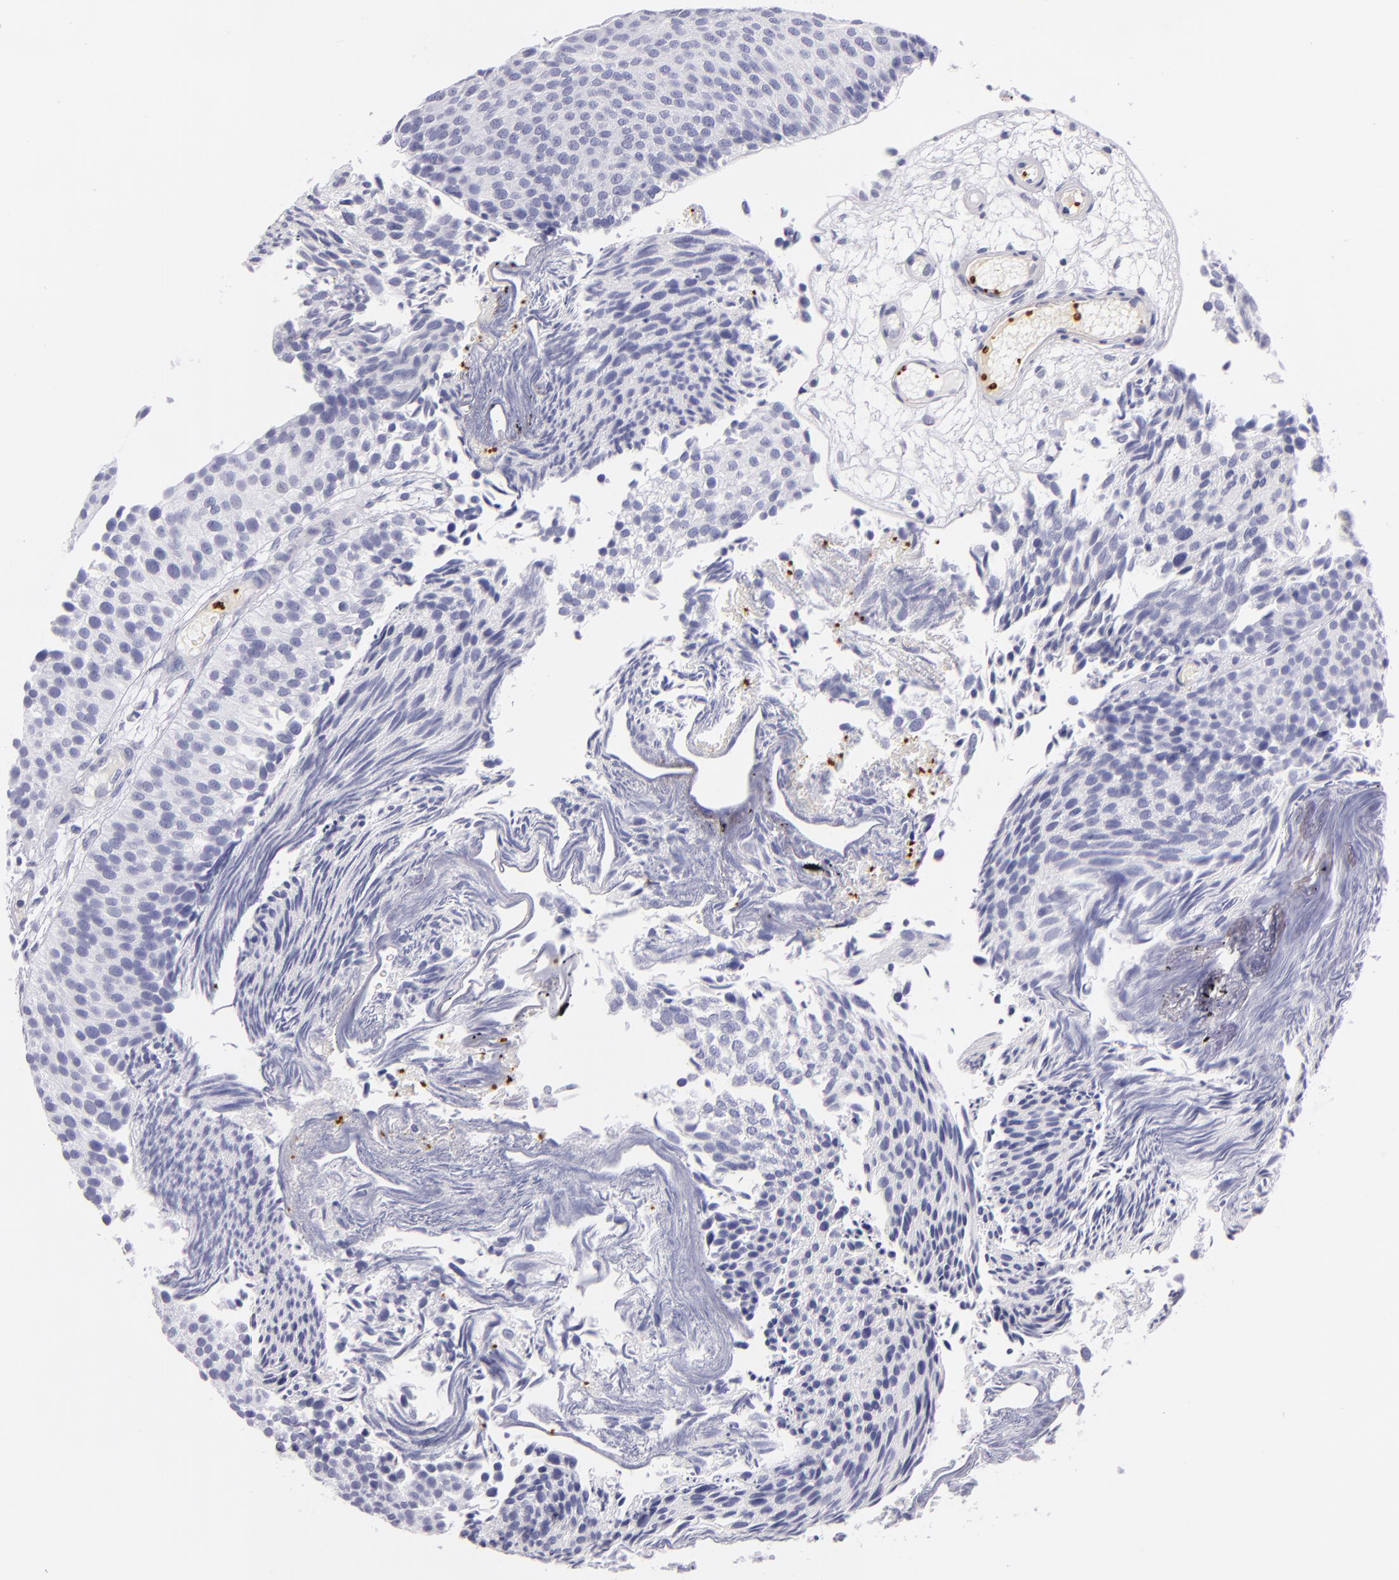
{"staining": {"intensity": "negative", "quantity": "none", "location": "none"}, "tissue": "urothelial cancer", "cell_type": "Tumor cells", "image_type": "cancer", "snomed": [{"axis": "morphology", "description": "Urothelial carcinoma, Low grade"}, {"axis": "topography", "description": "Urinary bladder"}], "caption": "This is an immunohistochemistry (IHC) photomicrograph of human urothelial cancer. There is no expression in tumor cells.", "gene": "GP1BA", "patient": {"sex": "male", "age": 84}}